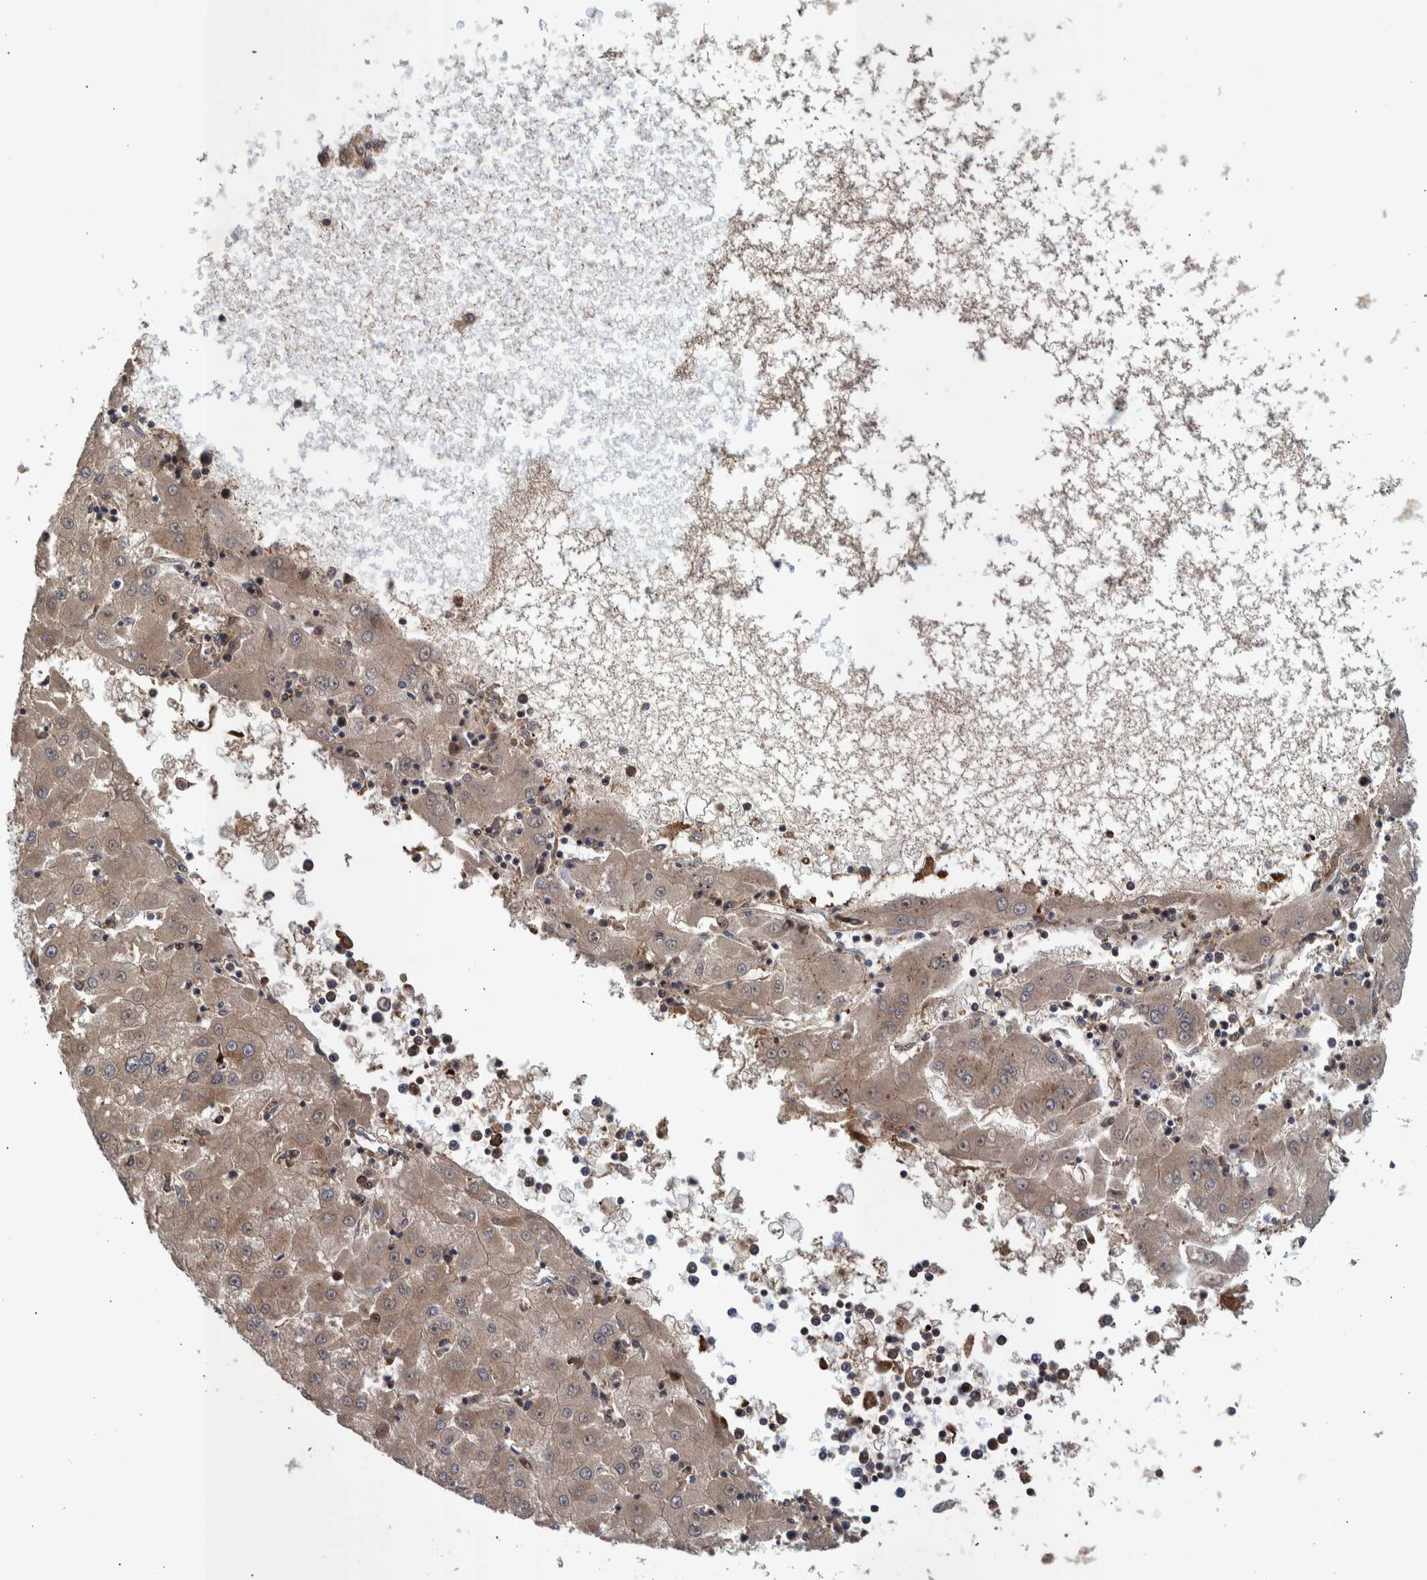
{"staining": {"intensity": "weak", "quantity": ">75%", "location": "cytoplasmic/membranous"}, "tissue": "liver cancer", "cell_type": "Tumor cells", "image_type": "cancer", "snomed": [{"axis": "morphology", "description": "Carcinoma, Hepatocellular, NOS"}, {"axis": "topography", "description": "Liver"}], "caption": "IHC staining of liver cancer (hepatocellular carcinoma), which exhibits low levels of weak cytoplasmic/membranous positivity in approximately >75% of tumor cells indicating weak cytoplasmic/membranous protein expression. The staining was performed using DAB (brown) for protein detection and nuclei were counterstained in hematoxylin (blue).", "gene": "SHISA6", "patient": {"sex": "male", "age": 72}}